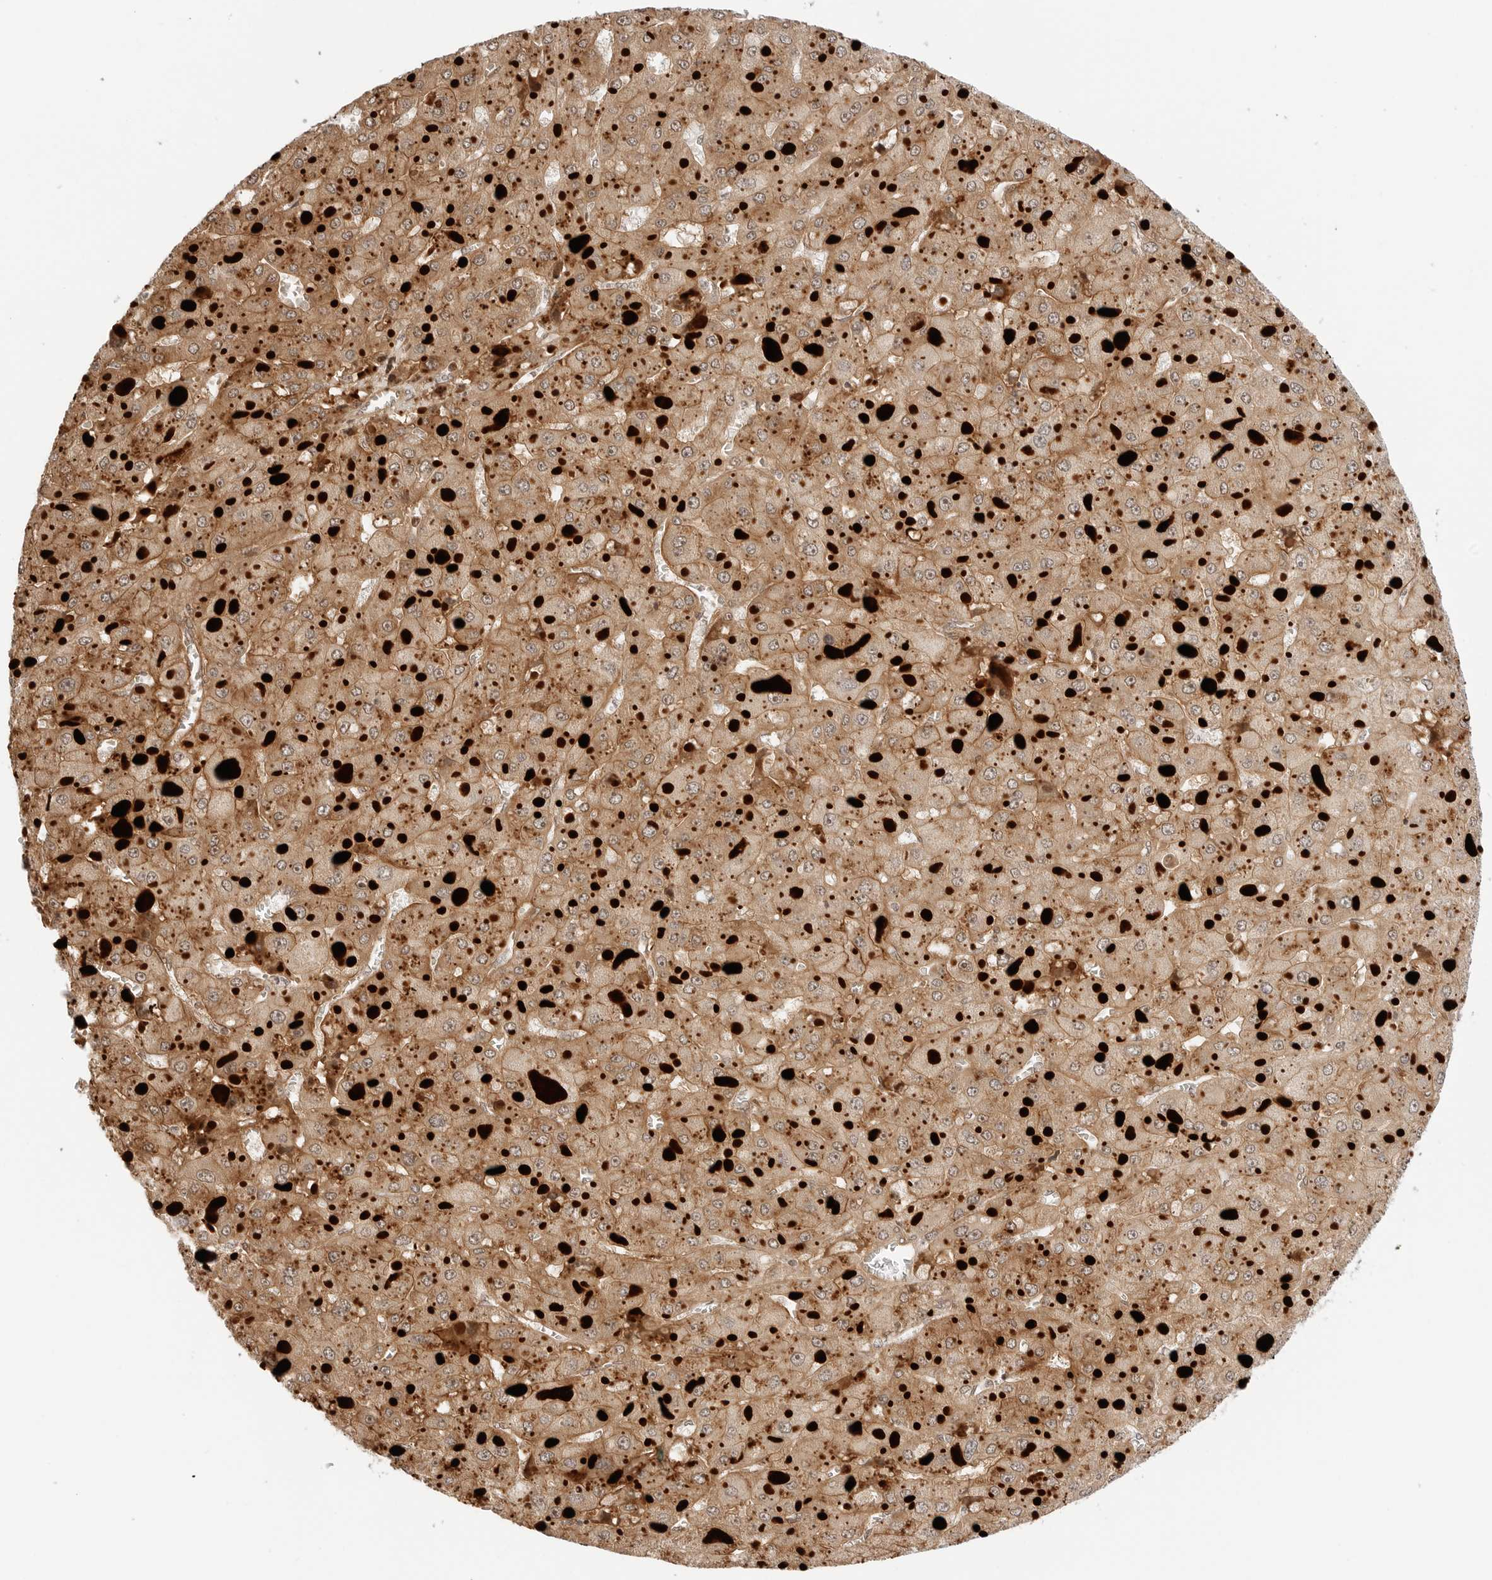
{"staining": {"intensity": "moderate", "quantity": ">75%", "location": "cytoplasmic/membranous"}, "tissue": "liver cancer", "cell_type": "Tumor cells", "image_type": "cancer", "snomed": [{"axis": "morphology", "description": "Carcinoma, Hepatocellular, NOS"}, {"axis": "topography", "description": "Liver"}], "caption": "Immunohistochemistry (IHC) staining of liver cancer (hepatocellular carcinoma), which displays medium levels of moderate cytoplasmic/membranous staining in approximately >75% of tumor cells indicating moderate cytoplasmic/membranous protein expression. The staining was performed using DAB (3,3'-diaminobenzidine) (brown) for protein detection and nuclei were counterstained in hematoxylin (blue).", "gene": "GEM", "patient": {"sex": "female", "age": 73}}